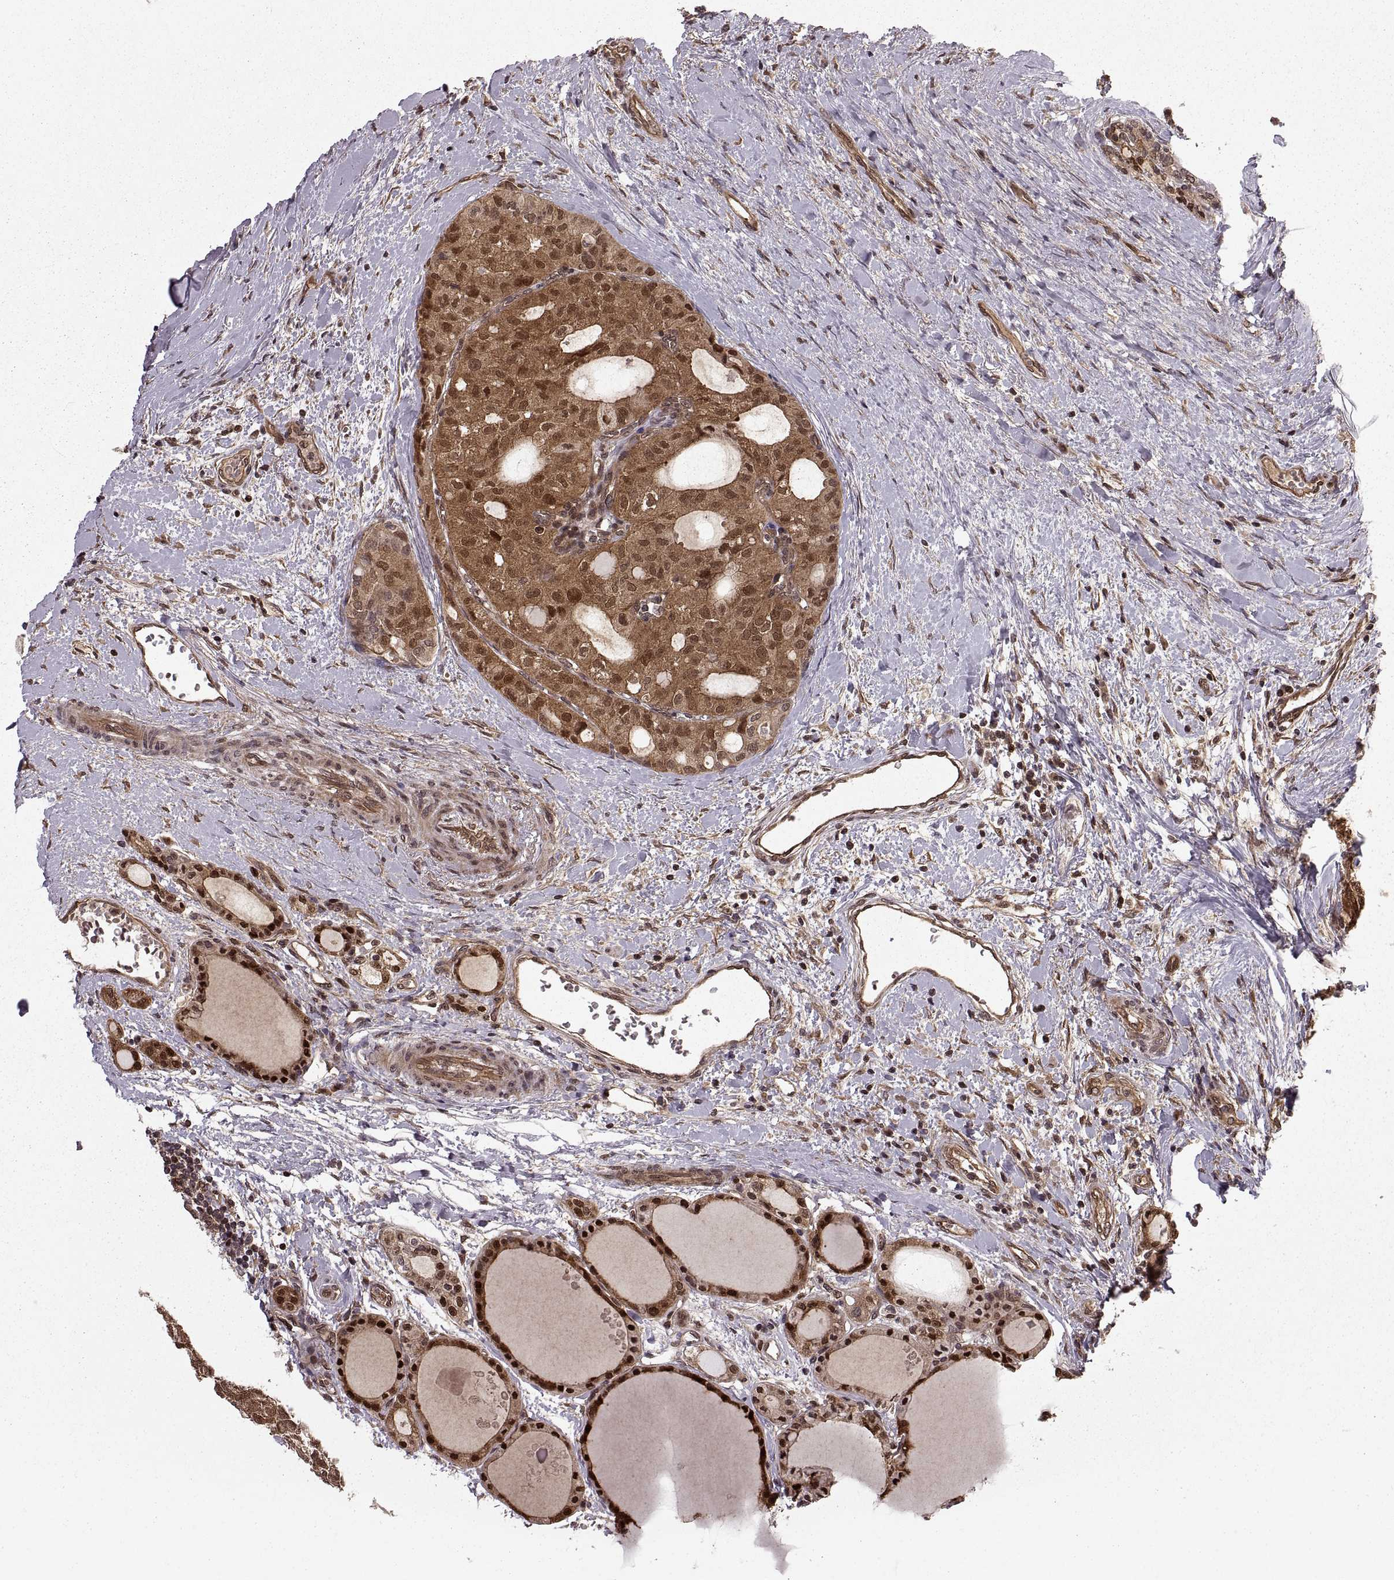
{"staining": {"intensity": "moderate", "quantity": ">75%", "location": "cytoplasmic/membranous,nuclear"}, "tissue": "thyroid cancer", "cell_type": "Tumor cells", "image_type": "cancer", "snomed": [{"axis": "morphology", "description": "Follicular adenoma carcinoma, NOS"}, {"axis": "topography", "description": "Thyroid gland"}], "caption": "Tumor cells demonstrate medium levels of moderate cytoplasmic/membranous and nuclear positivity in about >75% of cells in thyroid cancer.", "gene": "DEDD", "patient": {"sex": "male", "age": 75}}